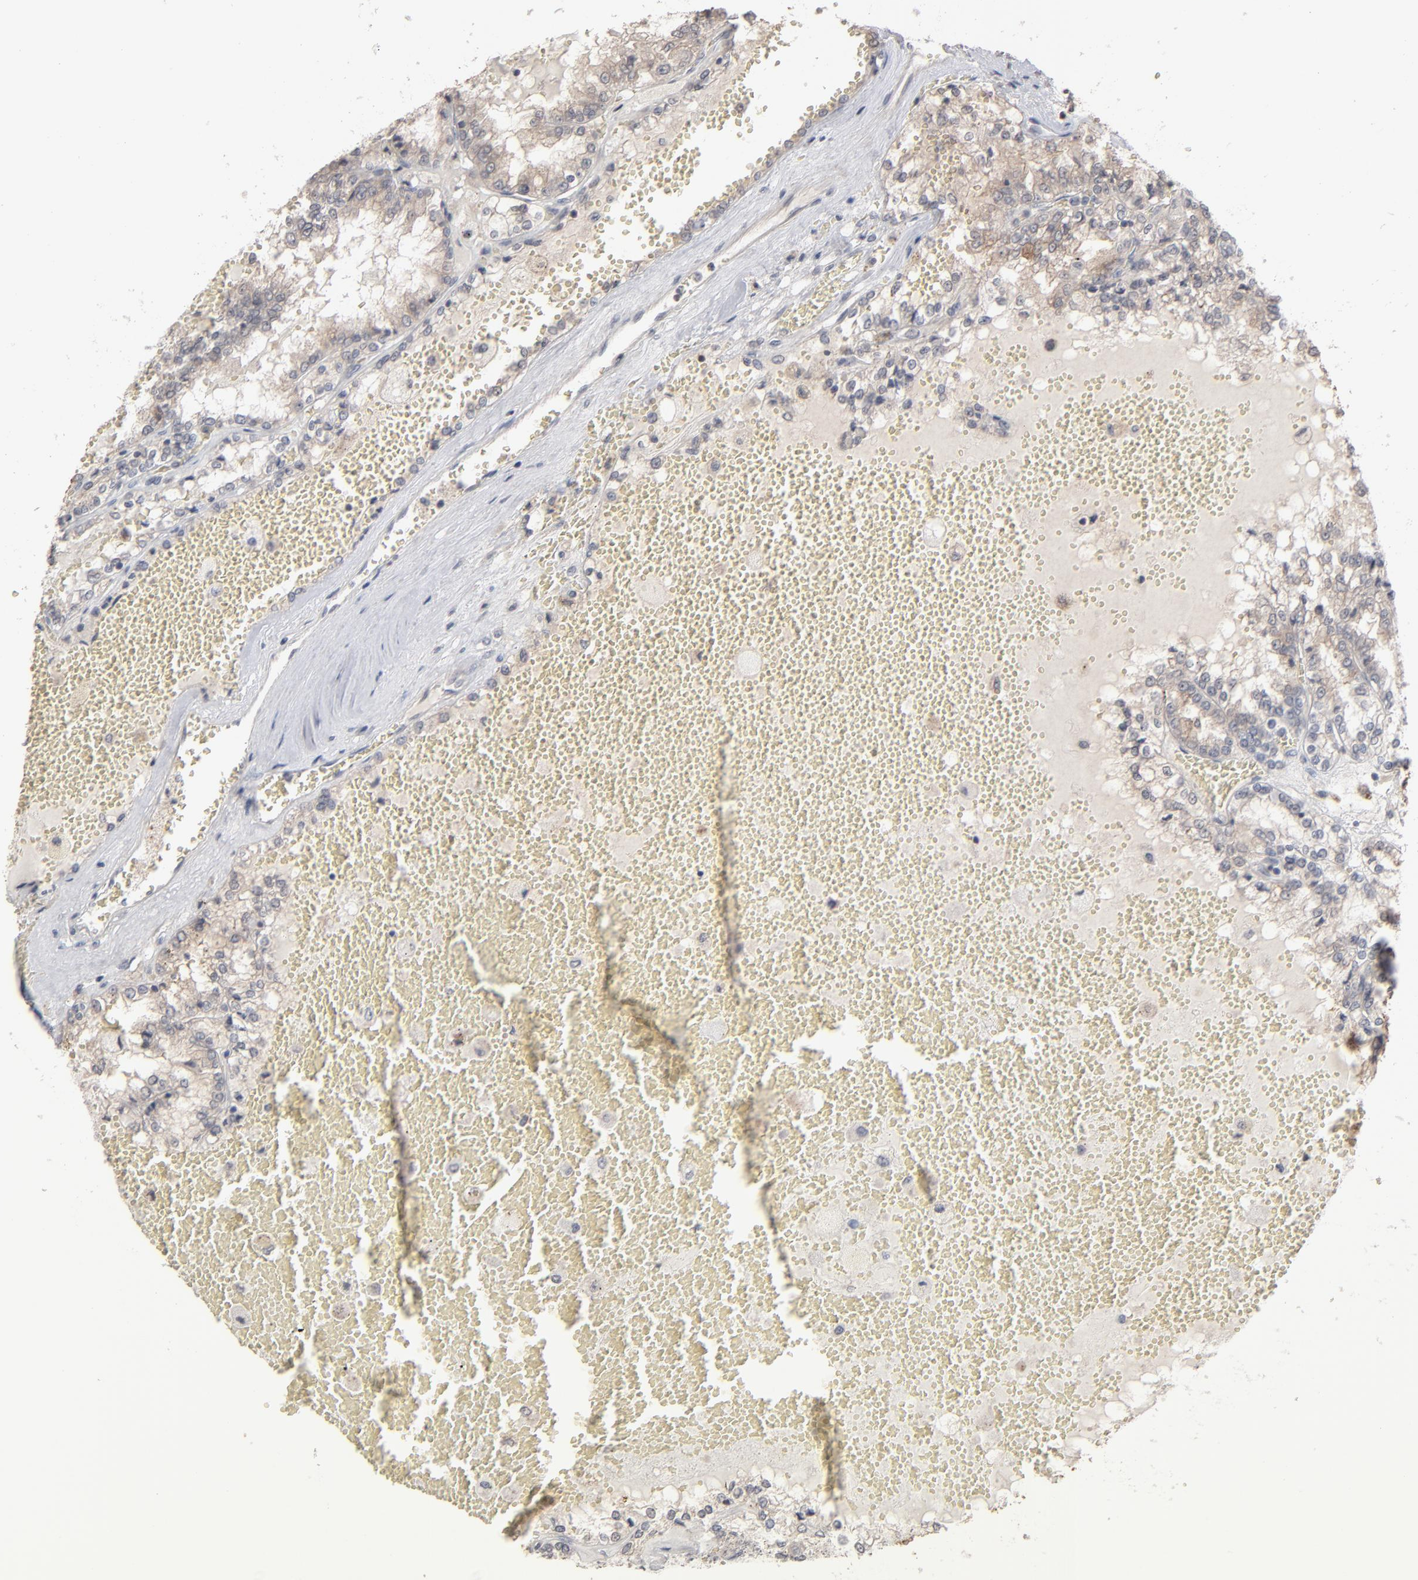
{"staining": {"intensity": "weak", "quantity": "<25%", "location": "cytoplasmic/membranous"}, "tissue": "renal cancer", "cell_type": "Tumor cells", "image_type": "cancer", "snomed": [{"axis": "morphology", "description": "Adenocarcinoma, NOS"}, {"axis": "topography", "description": "Kidney"}], "caption": "DAB (3,3'-diaminobenzidine) immunohistochemical staining of human renal cancer exhibits no significant positivity in tumor cells.", "gene": "STAT4", "patient": {"sex": "female", "age": 56}}